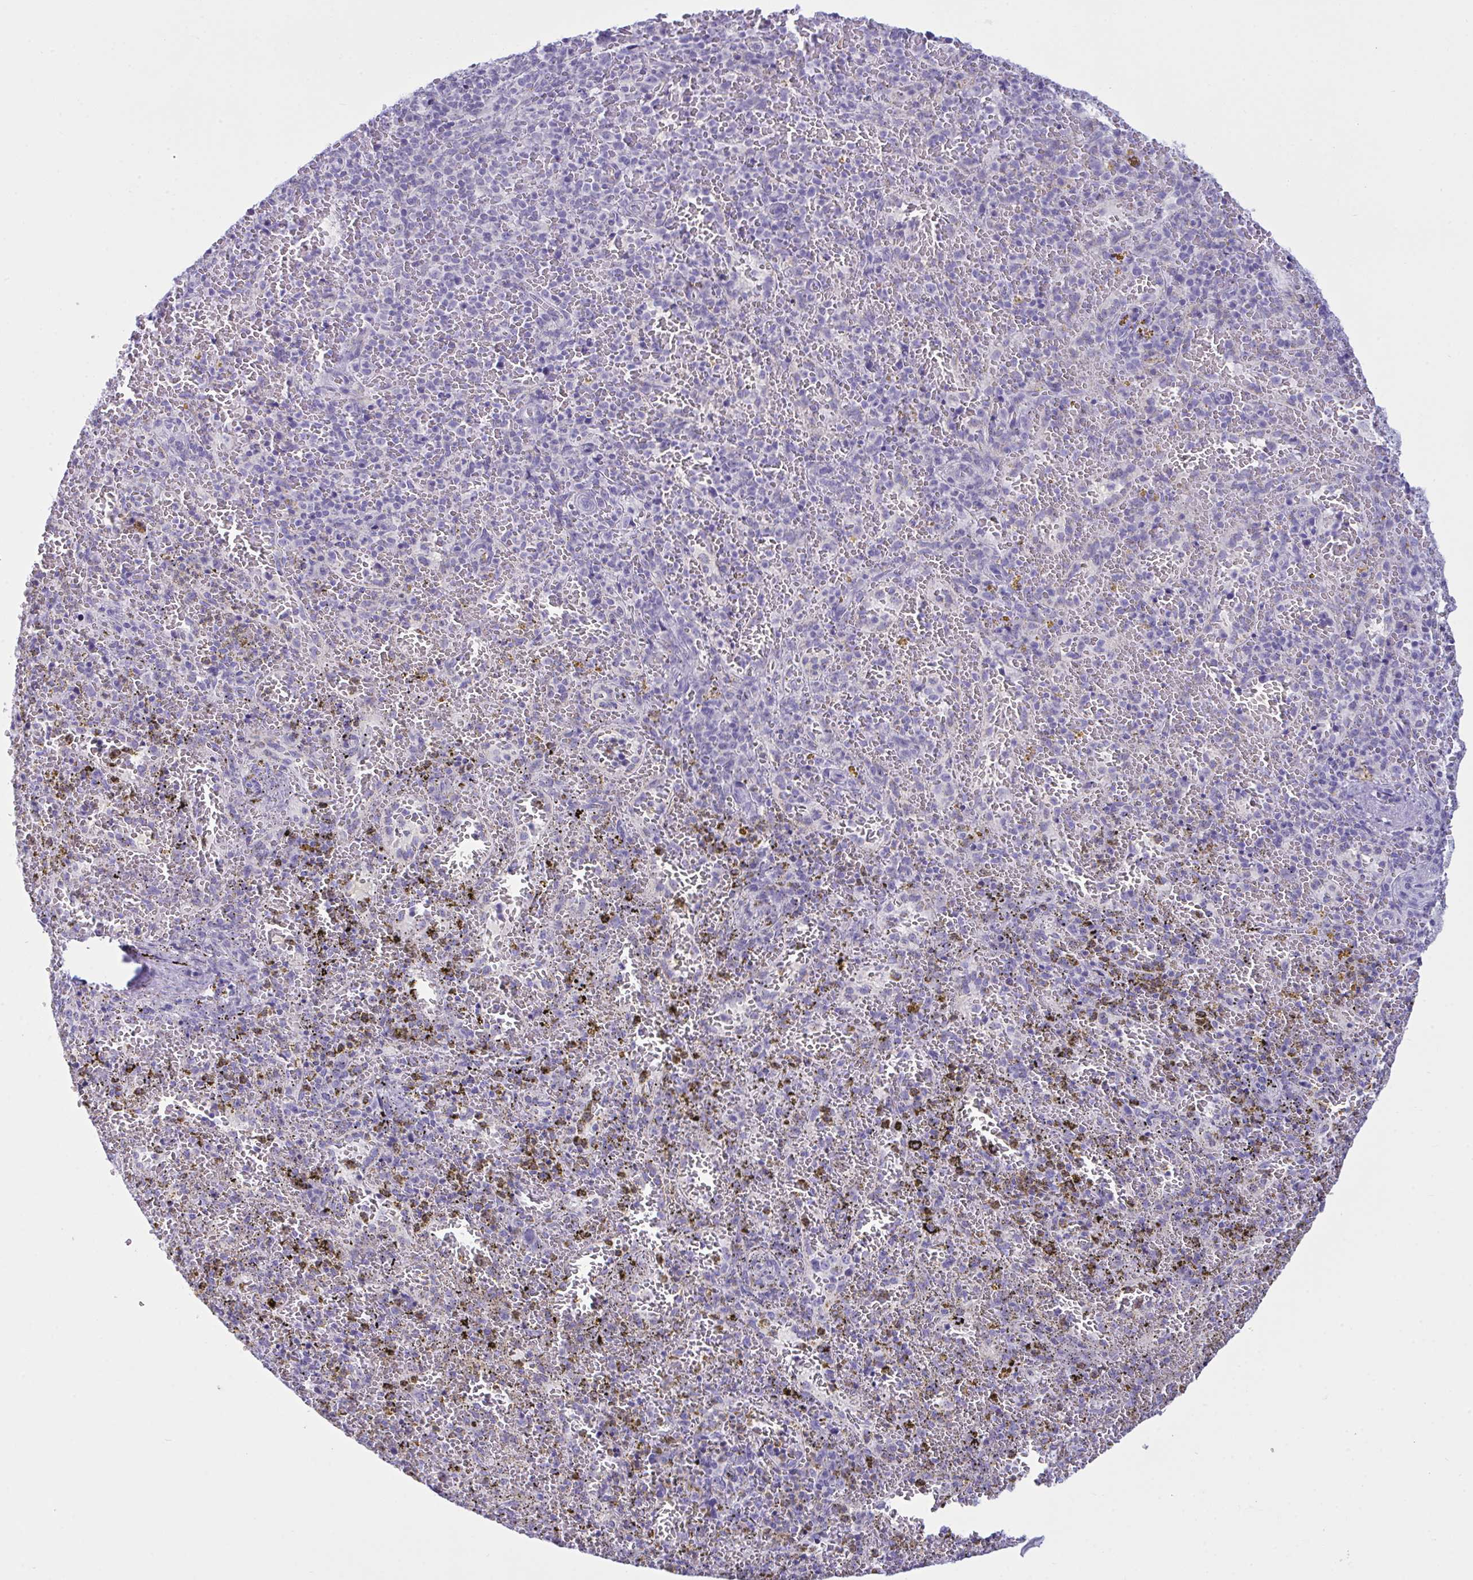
{"staining": {"intensity": "negative", "quantity": "none", "location": "none"}, "tissue": "spleen", "cell_type": "Cells in red pulp", "image_type": "normal", "snomed": [{"axis": "morphology", "description": "Normal tissue, NOS"}, {"axis": "topography", "description": "Spleen"}], "caption": "A micrograph of spleen stained for a protein shows no brown staining in cells in red pulp.", "gene": "BBS1", "patient": {"sex": "female", "age": 50}}